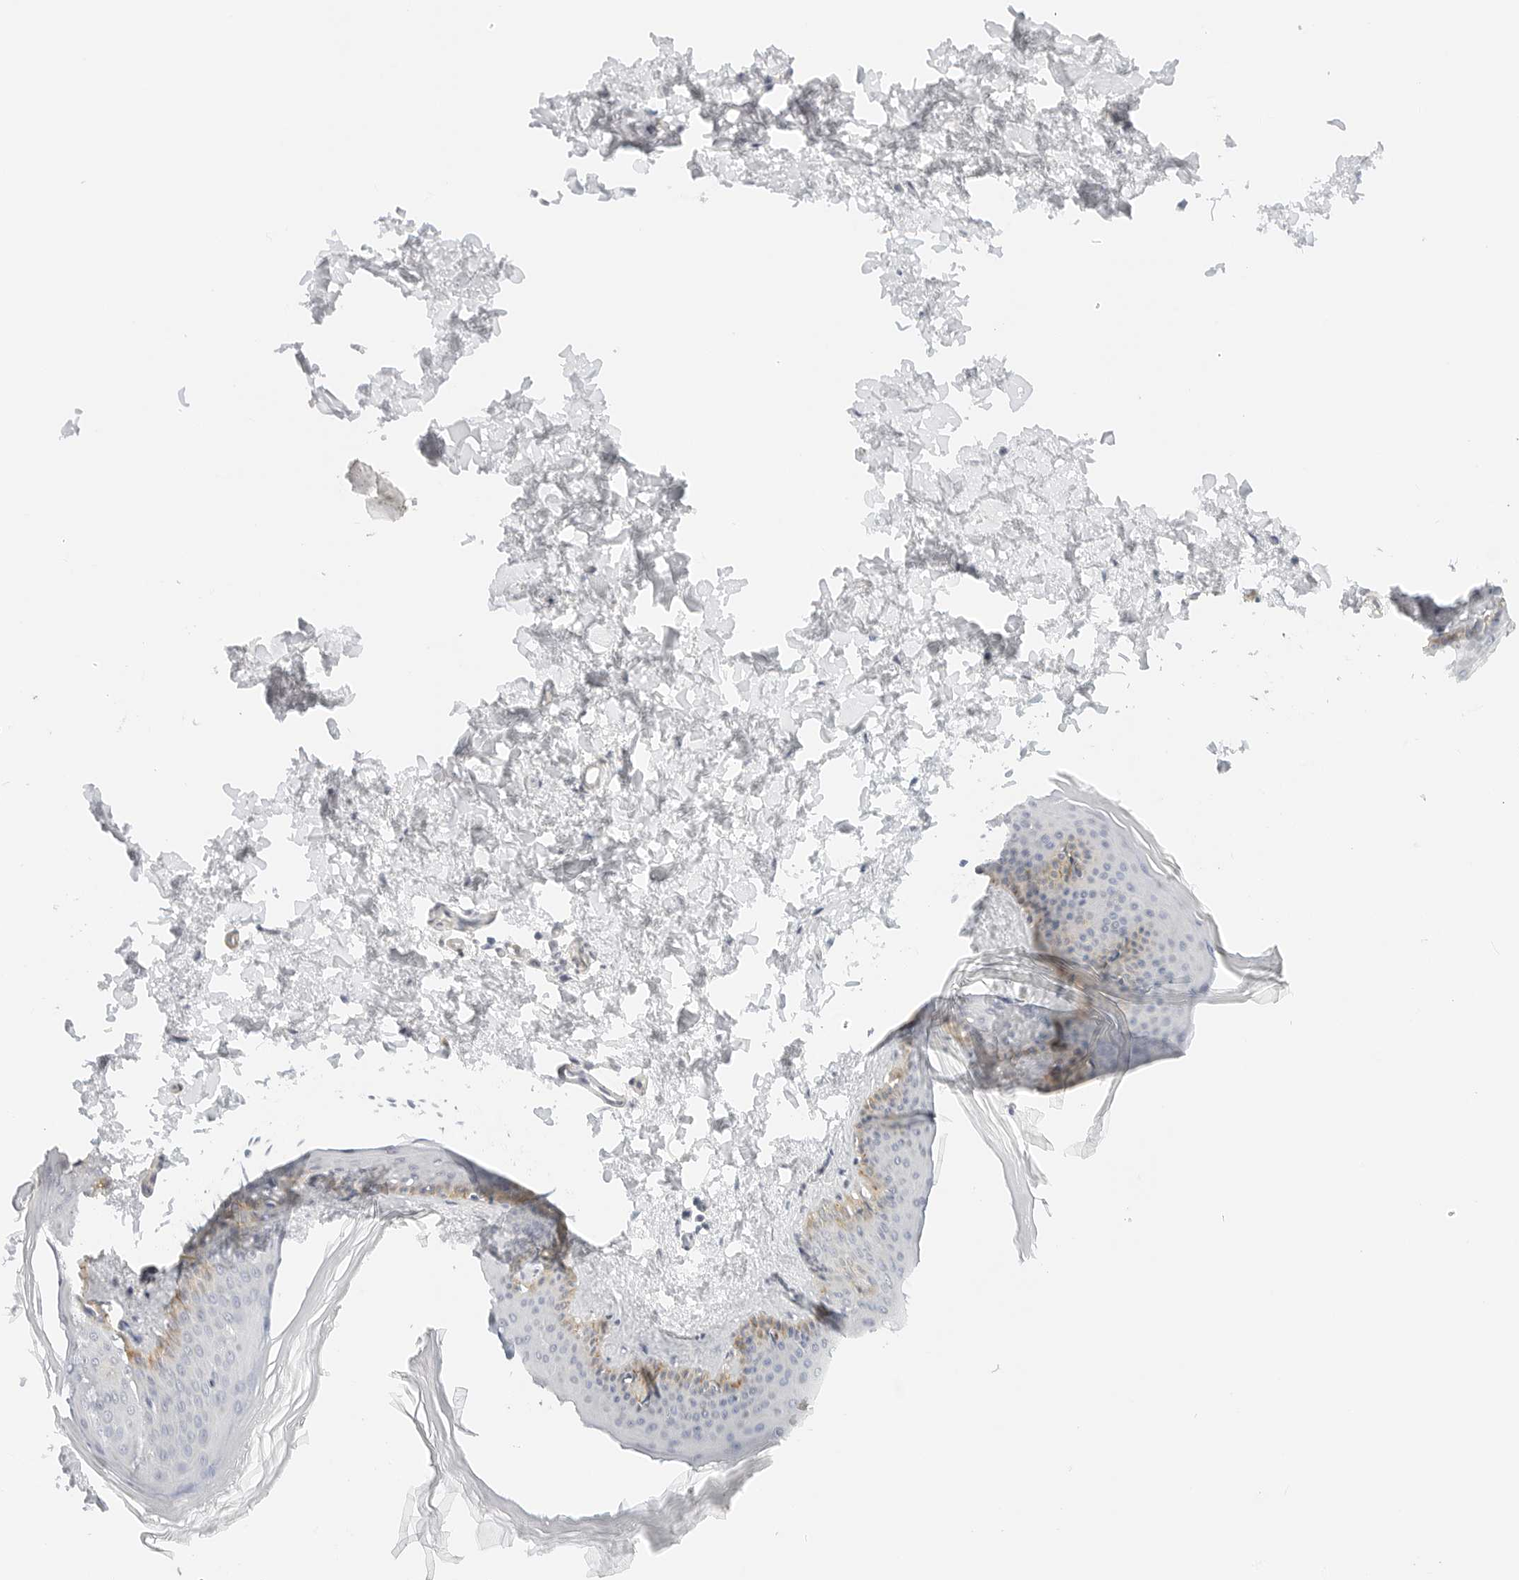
{"staining": {"intensity": "negative", "quantity": "none", "location": "none"}, "tissue": "skin", "cell_type": "Fibroblasts", "image_type": "normal", "snomed": [{"axis": "morphology", "description": "Normal tissue, NOS"}, {"axis": "topography", "description": "Skin"}], "caption": "There is no significant staining in fibroblasts of skin. (DAB immunohistochemistry, high magnification).", "gene": "PCDH19", "patient": {"sex": "female", "age": 27}}